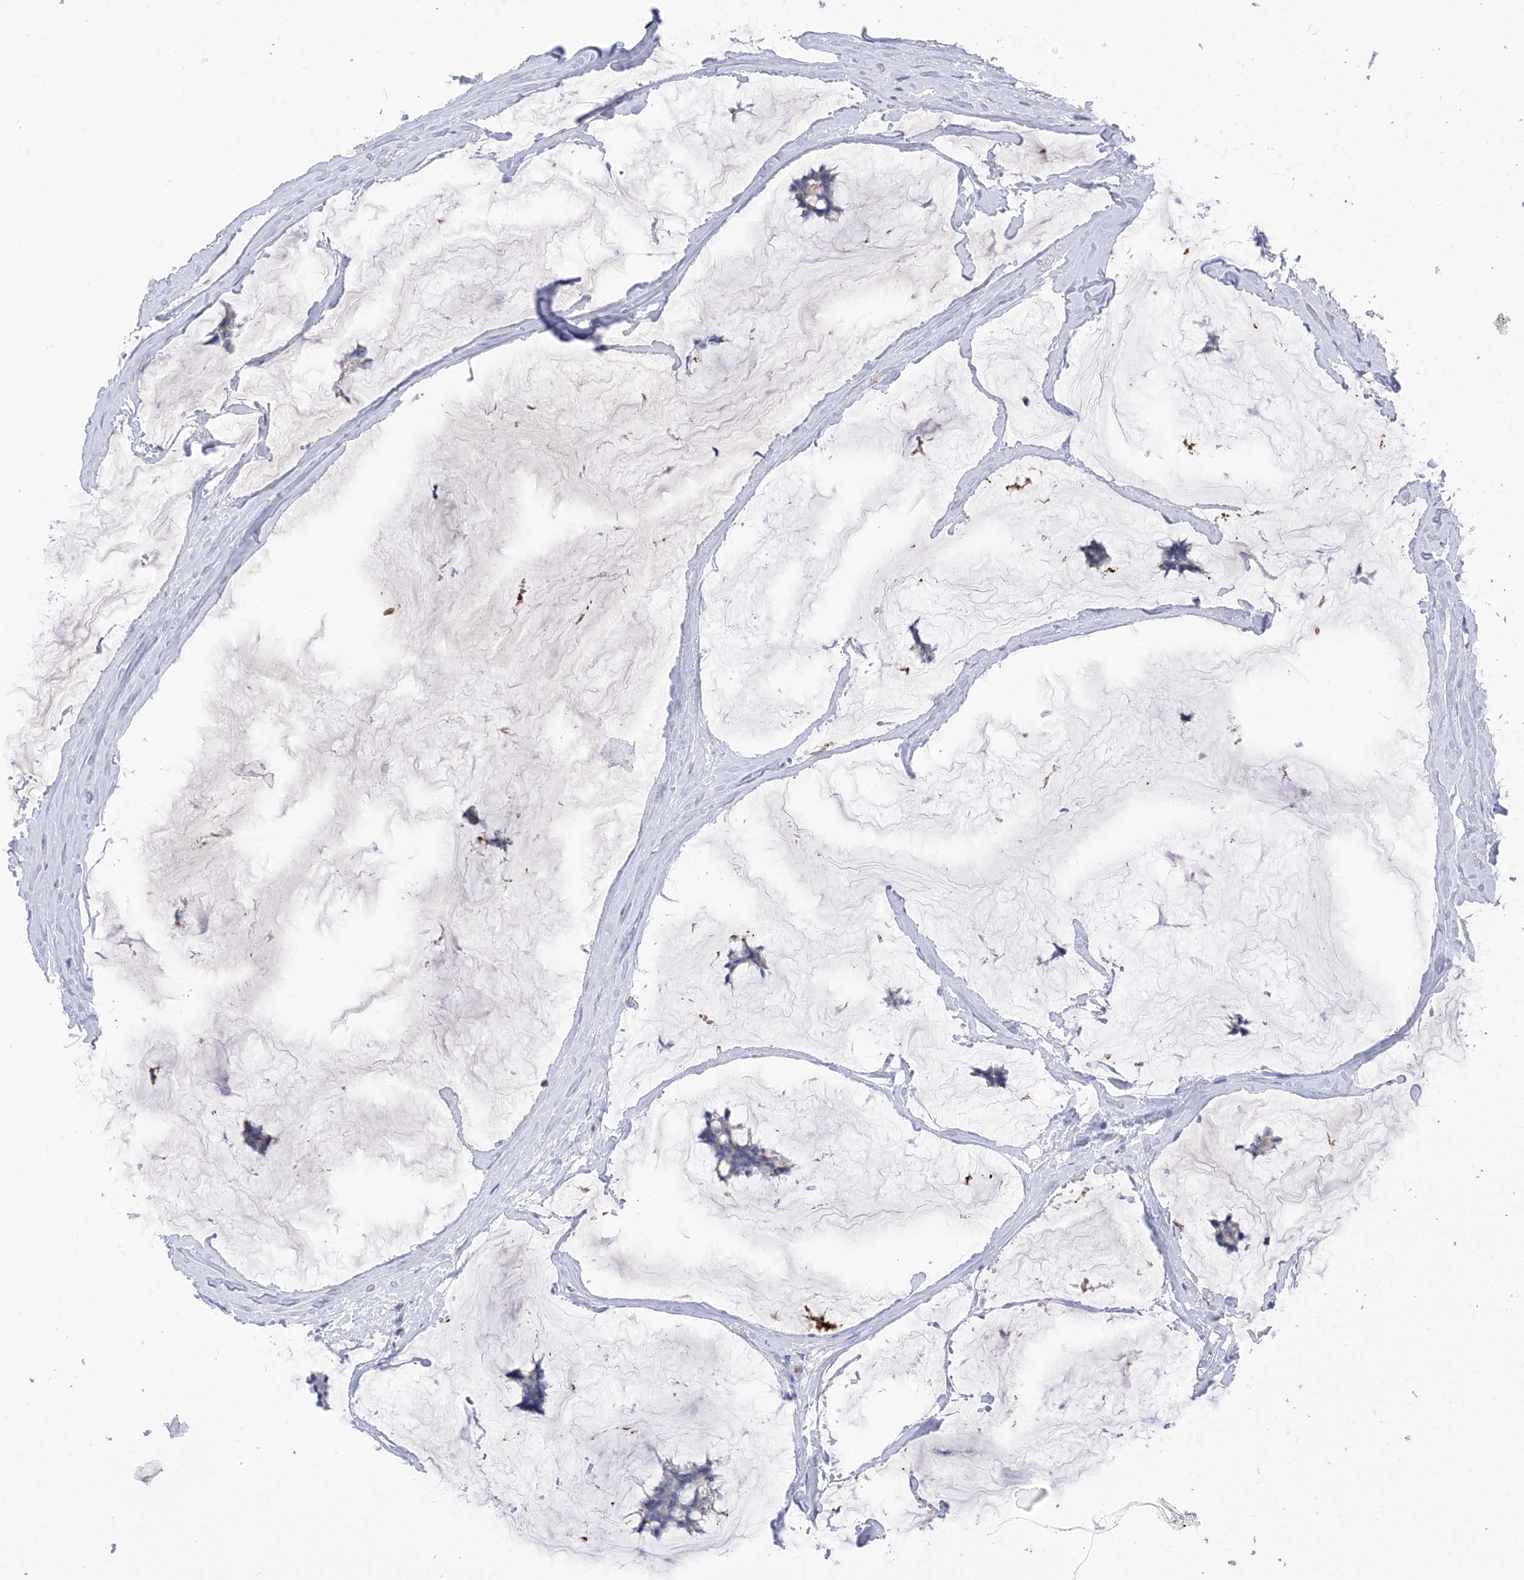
{"staining": {"intensity": "negative", "quantity": "none", "location": "none"}, "tissue": "breast cancer", "cell_type": "Tumor cells", "image_type": "cancer", "snomed": [{"axis": "morphology", "description": "Duct carcinoma"}, {"axis": "topography", "description": "Breast"}], "caption": "Breast cancer (intraductal carcinoma) was stained to show a protein in brown. There is no significant staining in tumor cells.", "gene": "ITGA9", "patient": {"sex": "female", "age": 93}}